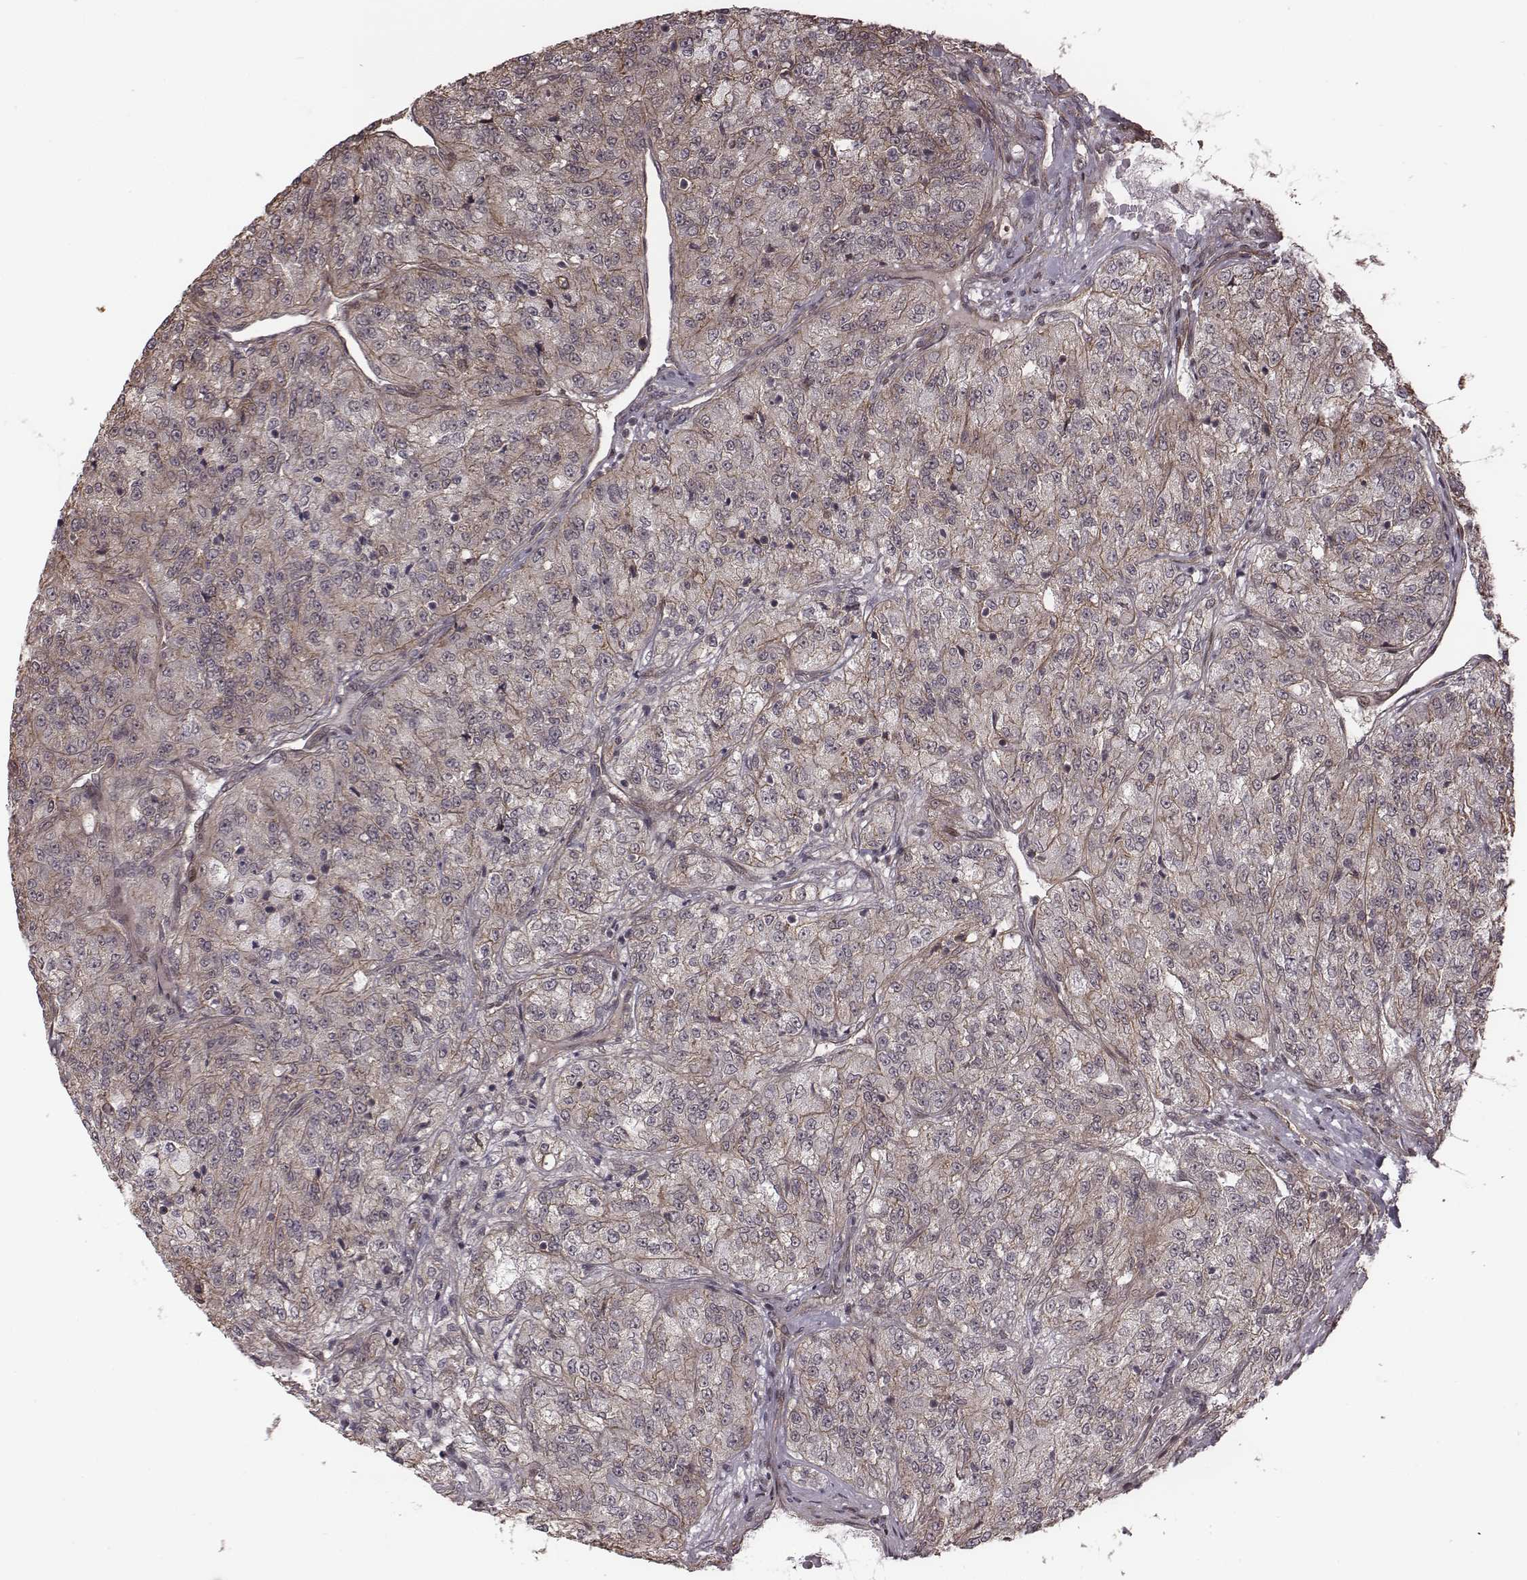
{"staining": {"intensity": "weak", "quantity": "25%-75%", "location": "cytoplasmic/membranous"}, "tissue": "renal cancer", "cell_type": "Tumor cells", "image_type": "cancer", "snomed": [{"axis": "morphology", "description": "Adenocarcinoma, NOS"}, {"axis": "topography", "description": "Kidney"}], "caption": "Immunohistochemical staining of human adenocarcinoma (renal) demonstrates low levels of weak cytoplasmic/membranous protein staining in approximately 25%-75% of tumor cells. The protein is shown in brown color, while the nuclei are stained blue.", "gene": "RPL3", "patient": {"sex": "female", "age": 63}}